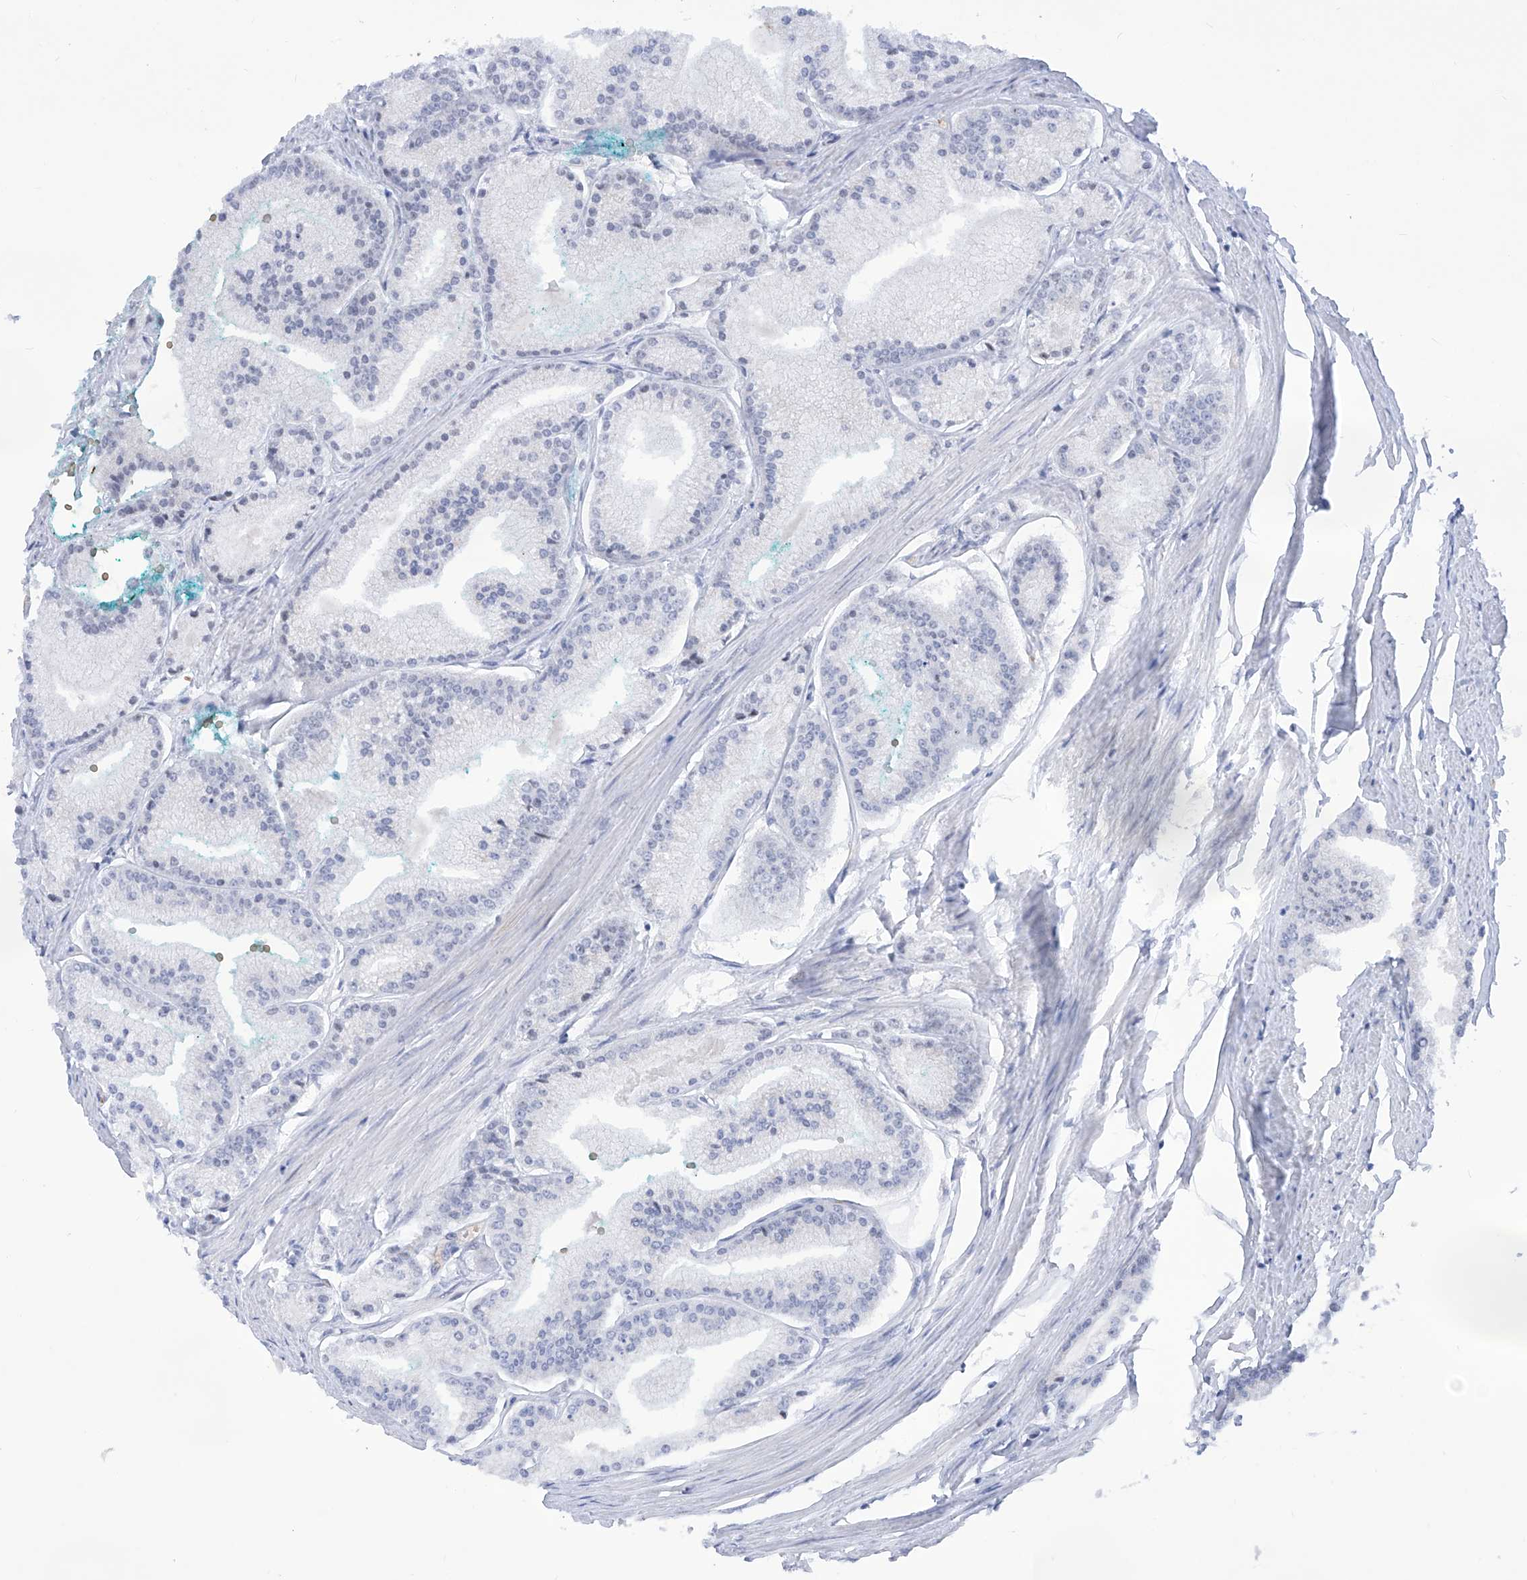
{"staining": {"intensity": "negative", "quantity": "none", "location": "none"}, "tissue": "prostate cancer", "cell_type": "Tumor cells", "image_type": "cancer", "snomed": [{"axis": "morphology", "description": "Adenocarcinoma, Low grade"}, {"axis": "topography", "description": "Prostate"}], "caption": "High magnification brightfield microscopy of prostate cancer (adenocarcinoma (low-grade)) stained with DAB (3,3'-diaminobenzidine) (brown) and counterstained with hematoxylin (blue): tumor cells show no significant positivity.", "gene": "SART1", "patient": {"sex": "male", "age": 52}}